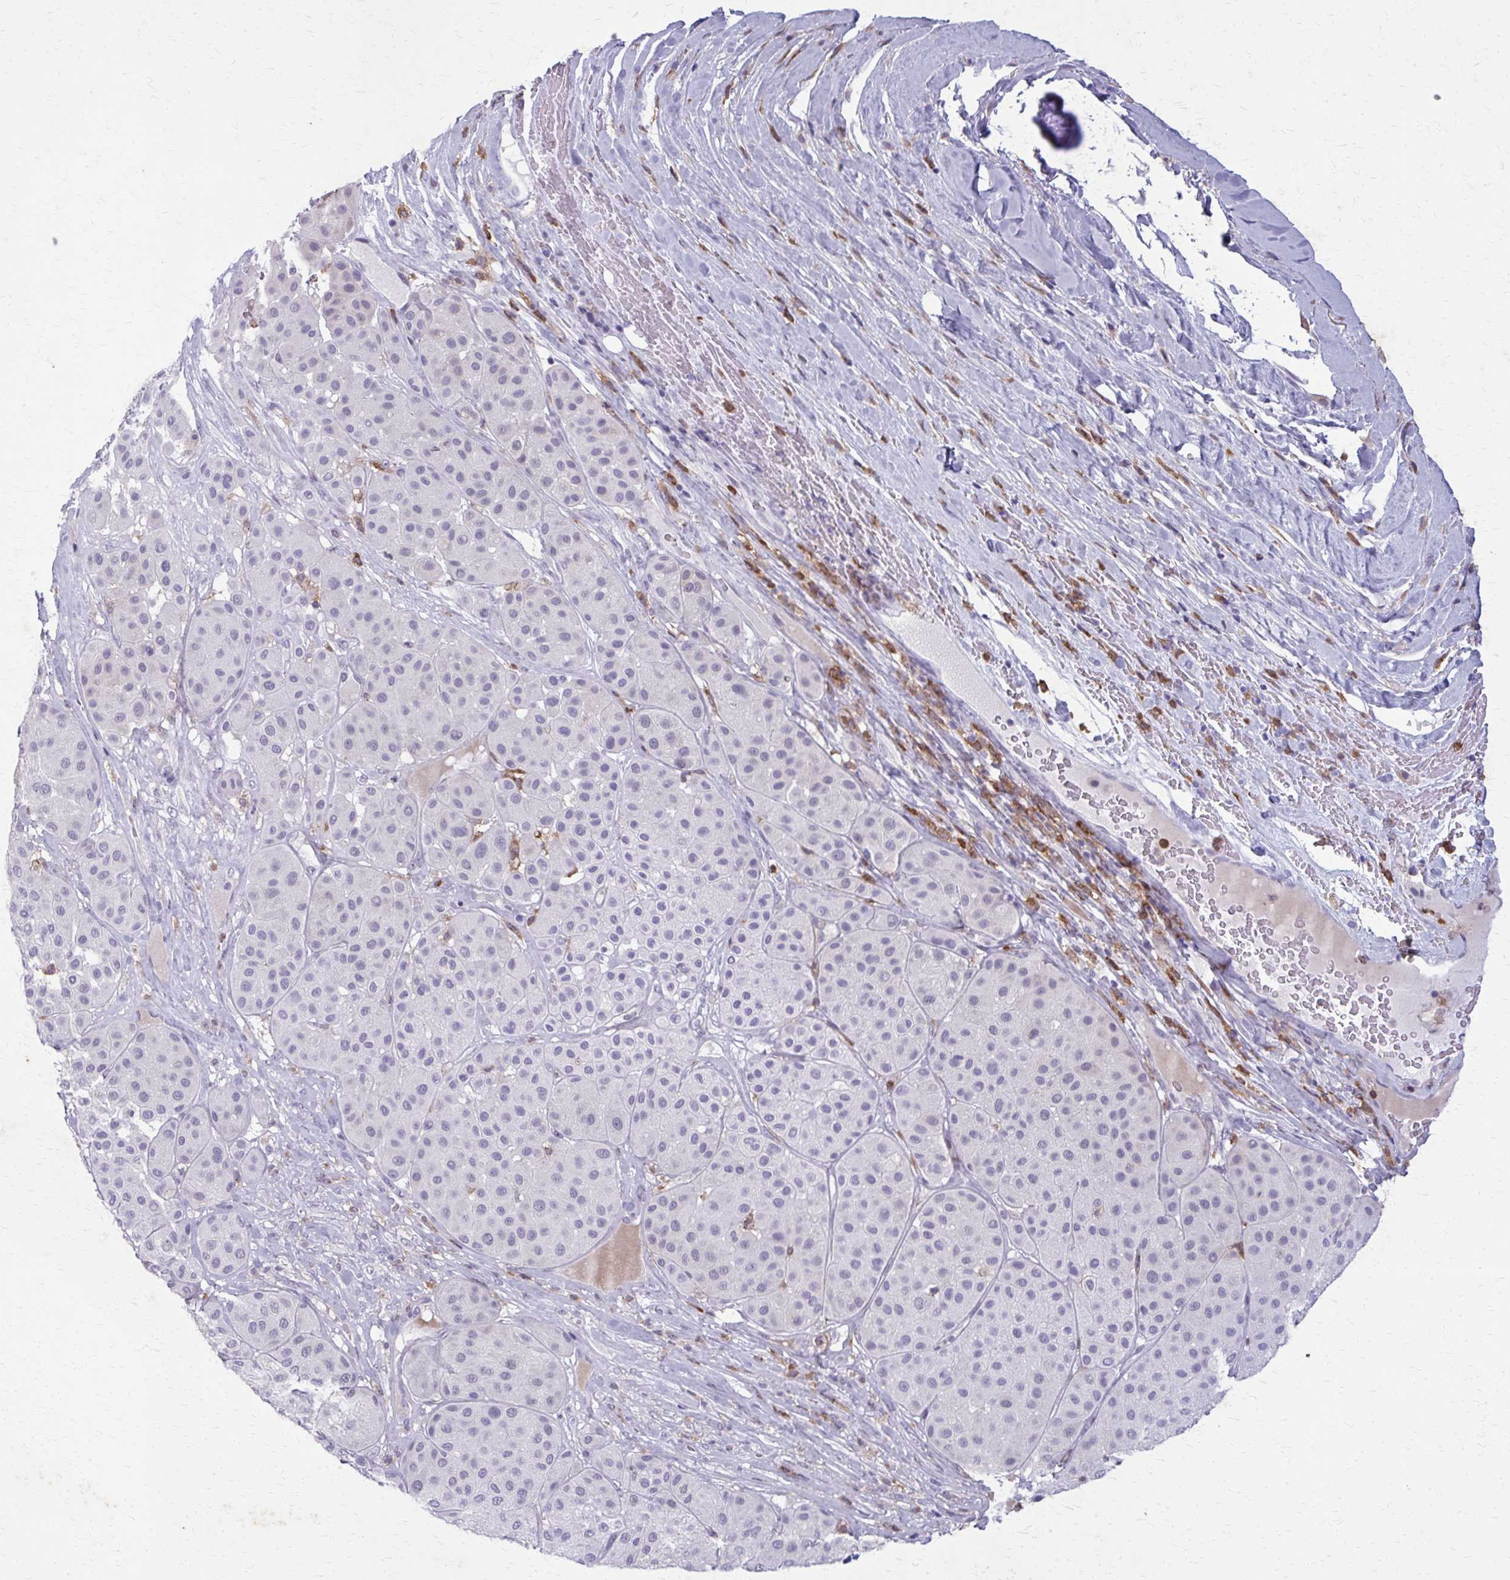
{"staining": {"intensity": "negative", "quantity": "none", "location": "none"}, "tissue": "melanoma", "cell_type": "Tumor cells", "image_type": "cancer", "snomed": [{"axis": "morphology", "description": "Malignant melanoma, Metastatic site"}, {"axis": "topography", "description": "Smooth muscle"}], "caption": "High magnification brightfield microscopy of melanoma stained with DAB (3,3'-diaminobenzidine) (brown) and counterstained with hematoxylin (blue): tumor cells show no significant positivity.", "gene": "CARD9", "patient": {"sex": "male", "age": 41}}